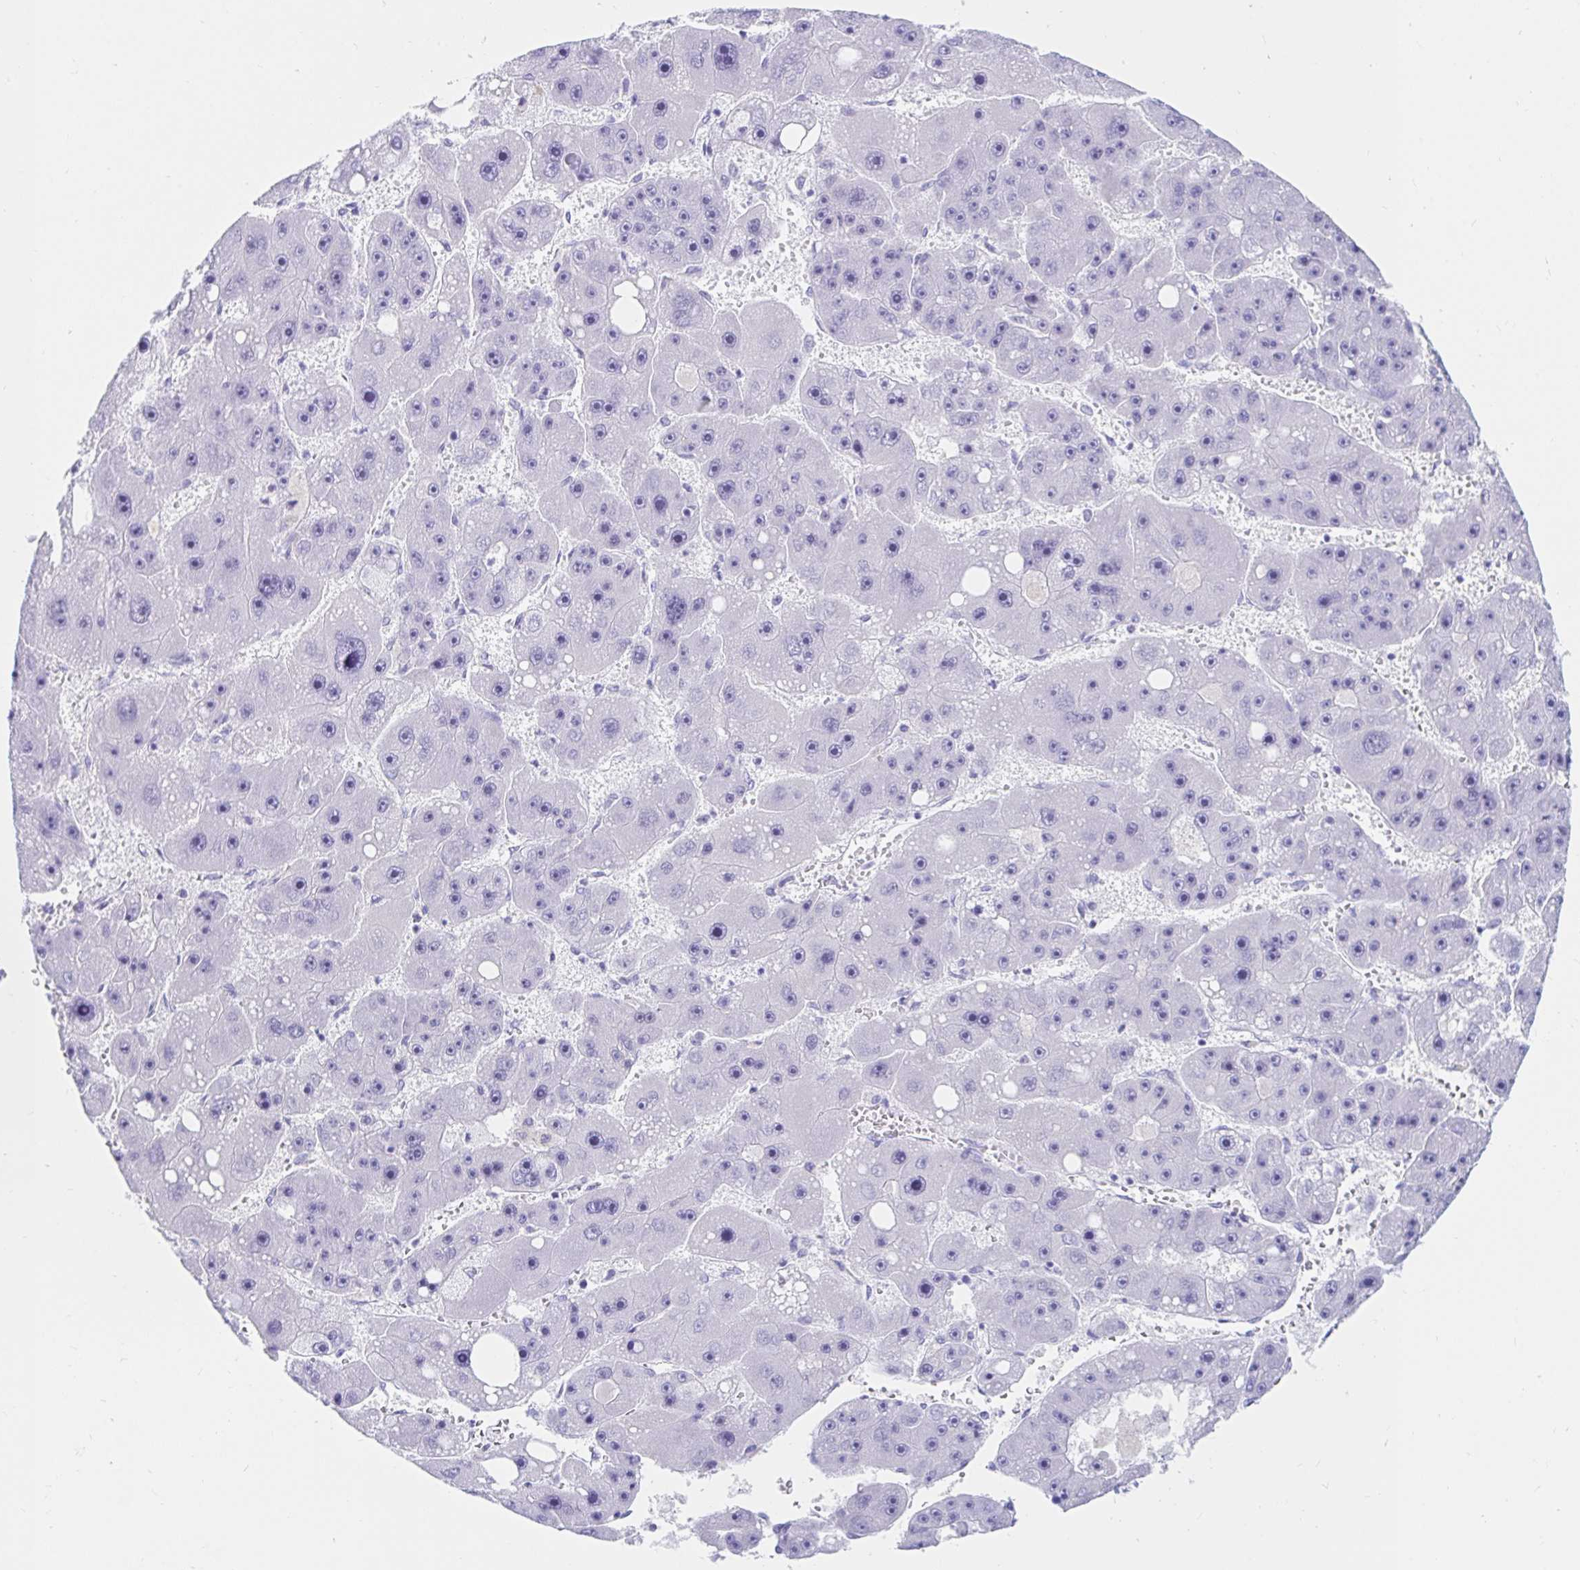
{"staining": {"intensity": "negative", "quantity": "none", "location": "none"}, "tissue": "liver cancer", "cell_type": "Tumor cells", "image_type": "cancer", "snomed": [{"axis": "morphology", "description": "Carcinoma, Hepatocellular, NOS"}, {"axis": "topography", "description": "Liver"}], "caption": "This is an IHC histopathology image of liver cancer (hepatocellular carcinoma). There is no staining in tumor cells.", "gene": "OR6T1", "patient": {"sex": "female", "age": 61}}